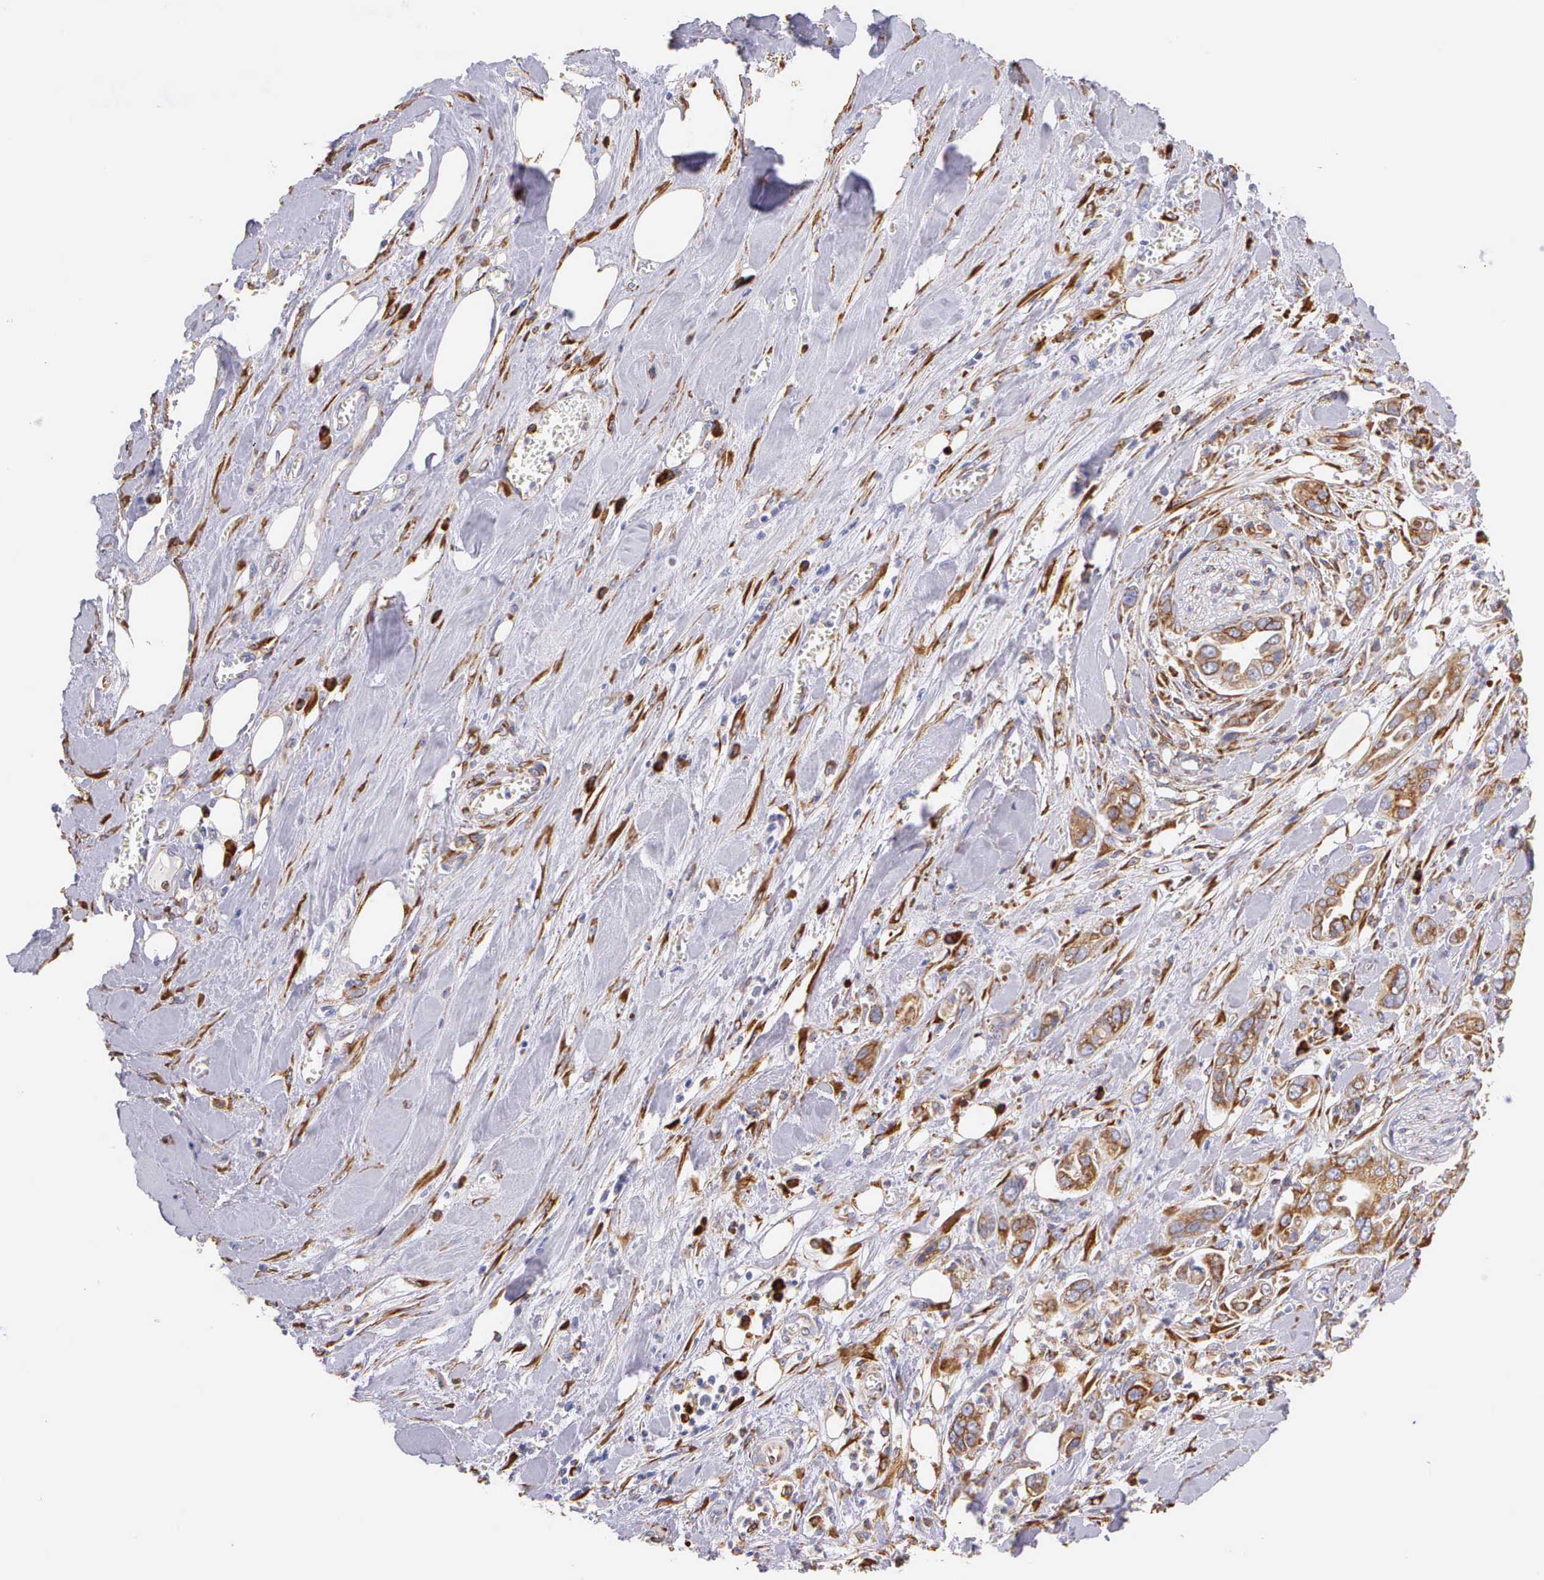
{"staining": {"intensity": "moderate", "quantity": ">75%", "location": "cytoplasmic/membranous"}, "tissue": "pancreatic cancer", "cell_type": "Tumor cells", "image_type": "cancer", "snomed": [{"axis": "morphology", "description": "Adenocarcinoma, NOS"}, {"axis": "topography", "description": "Pancreas"}], "caption": "Immunohistochemistry of pancreatic cancer (adenocarcinoma) reveals medium levels of moderate cytoplasmic/membranous expression in about >75% of tumor cells.", "gene": "CKAP4", "patient": {"sex": "male", "age": 69}}